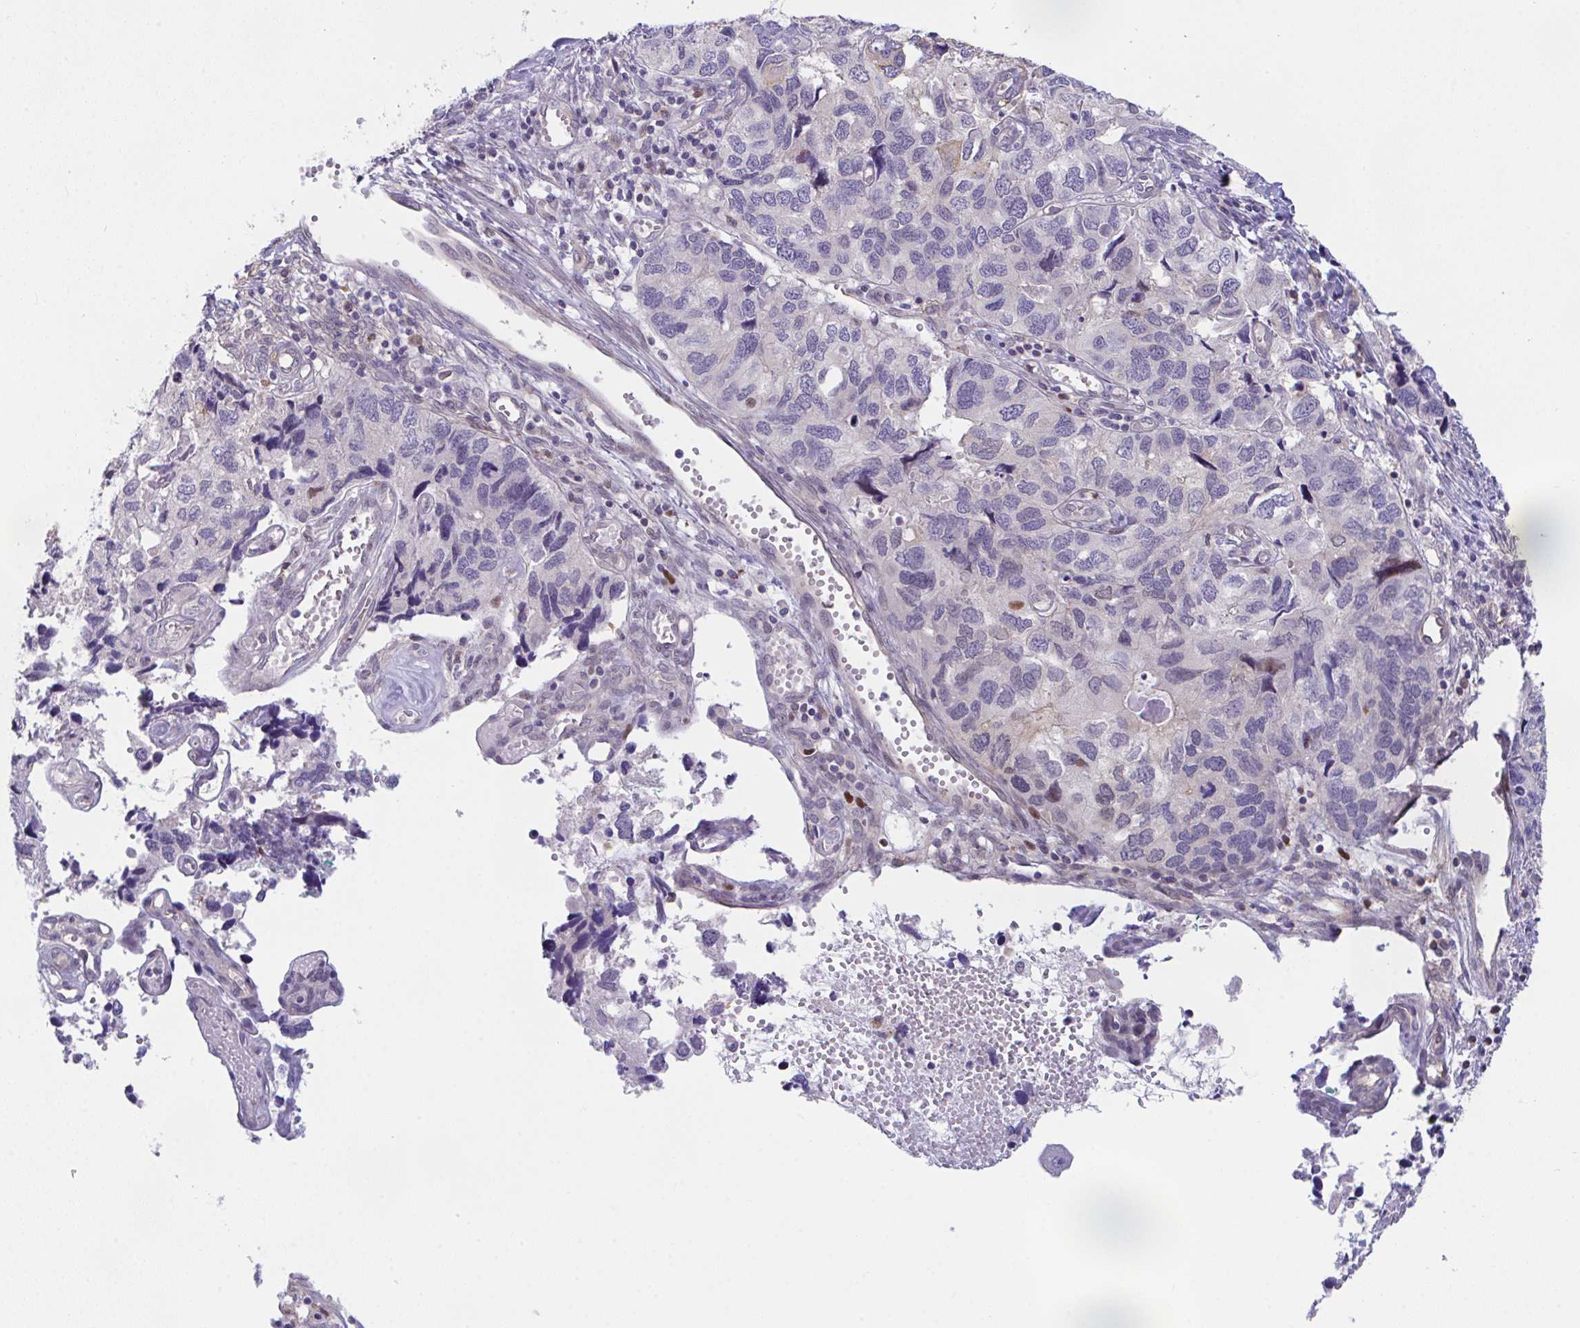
{"staining": {"intensity": "negative", "quantity": "none", "location": "none"}, "tissue": "endometrial cancer", "cell_type": "Tumor cells", "image_type": "cancer", "snomed": [{"axis": "morphology", "description": "Carcinoma, NOS"}, {"axis": "topography", "description": "Uterus"}], "caption": "There is no significant expression in tumor cells of endometrial cancer. Nuclei are stained in blue.", "gene": "ZBED3", "patient": {"sex": "female", "age": 76}}